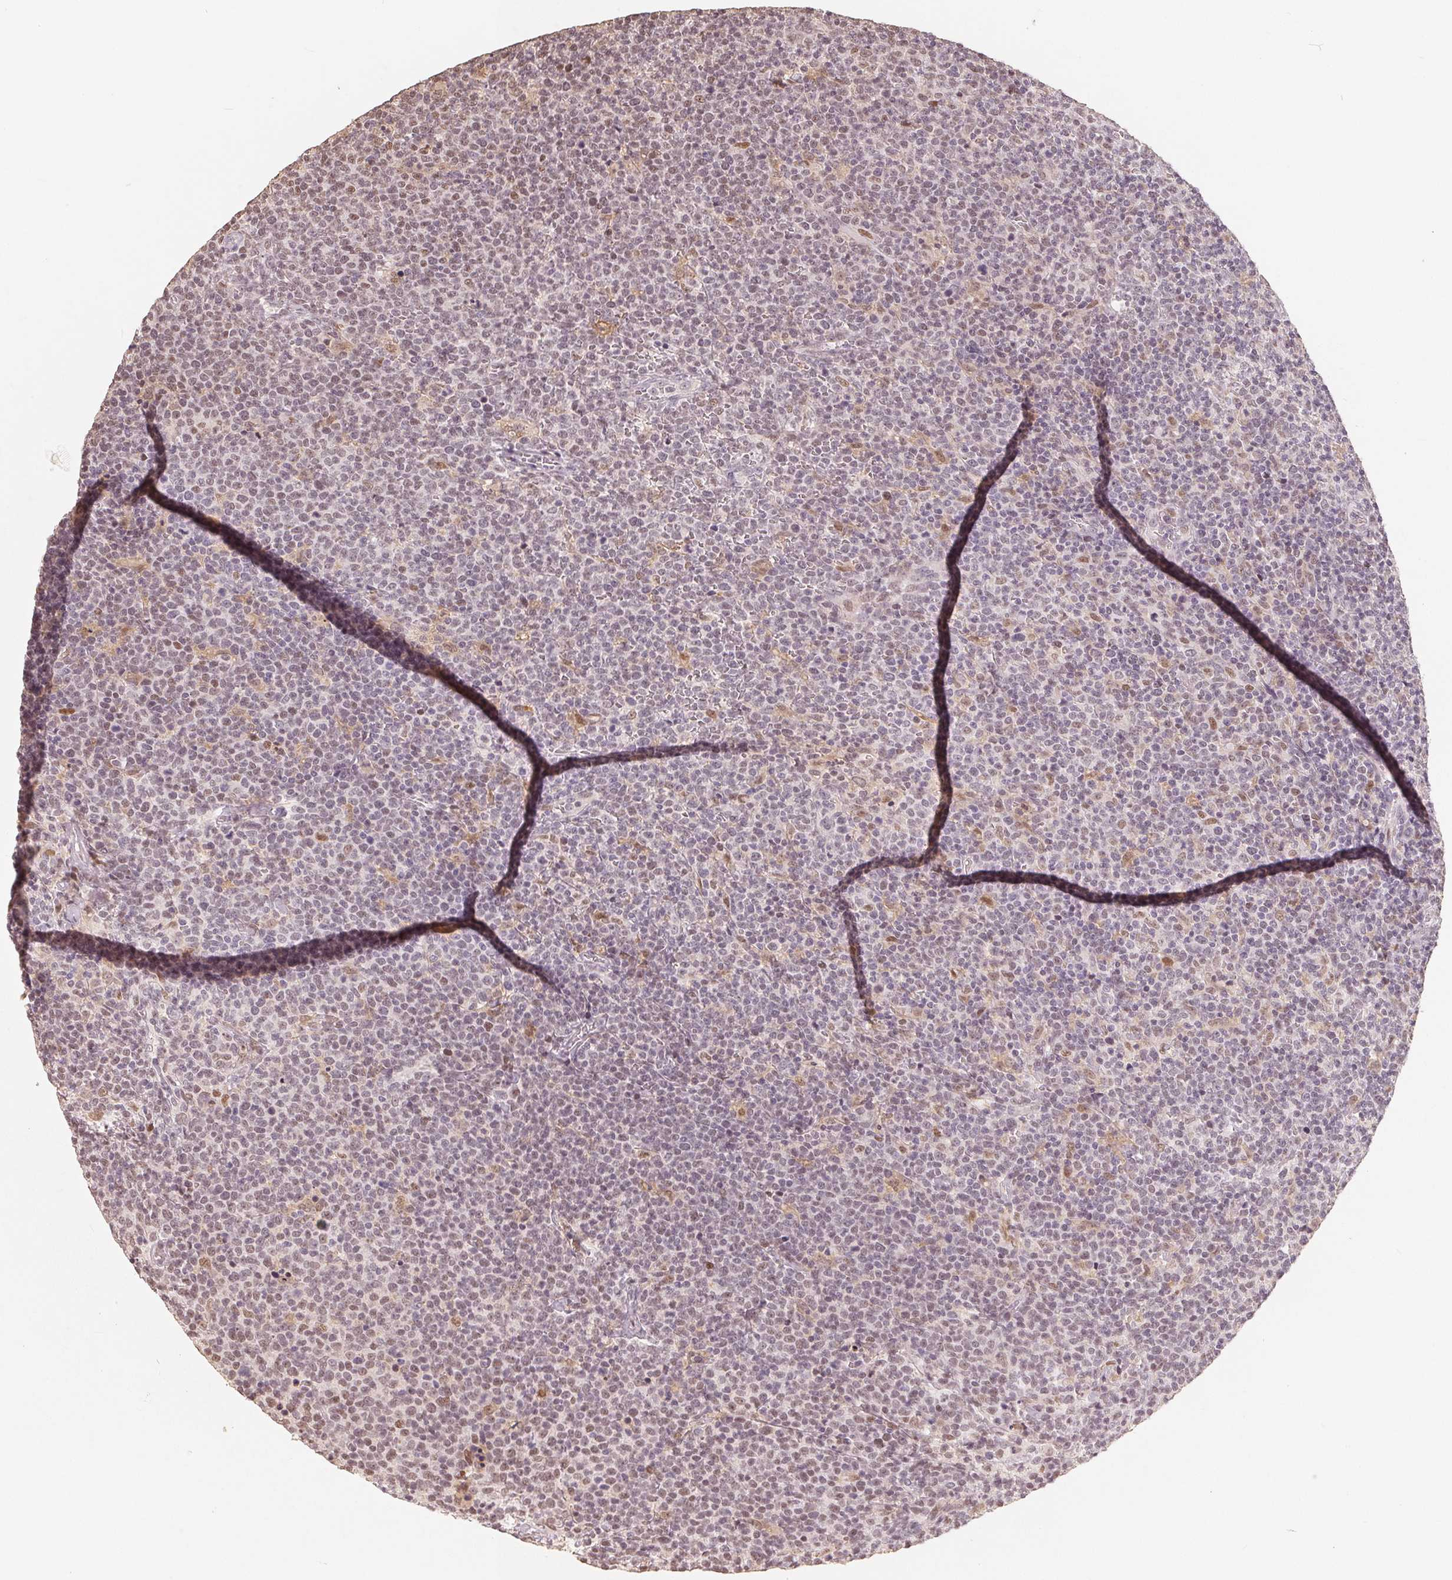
{"staining": {"intensity": "weak", "quantity": "<25%", "location": "nuclear"}, "tissue": "lymphoma", "cell_type": "Tumor cells", "image_type": "cancer", "snomed": [{"axis": "morphology", "description": "Malignant lymphoma, non-Hodgkin's type, High grade"}, {"axis": "topography", "description": "Lymph node"}], "caption": "Immunohistochemistry (IHC) photomicrograph of neoplastic tissue: human lymphoma stained with DAB (3,3'-diaminobenzidine) displays no significant protein positivity in tumor cells.", "gene": "CCDC138", "patient": {"sex": "male", "age": 61}}